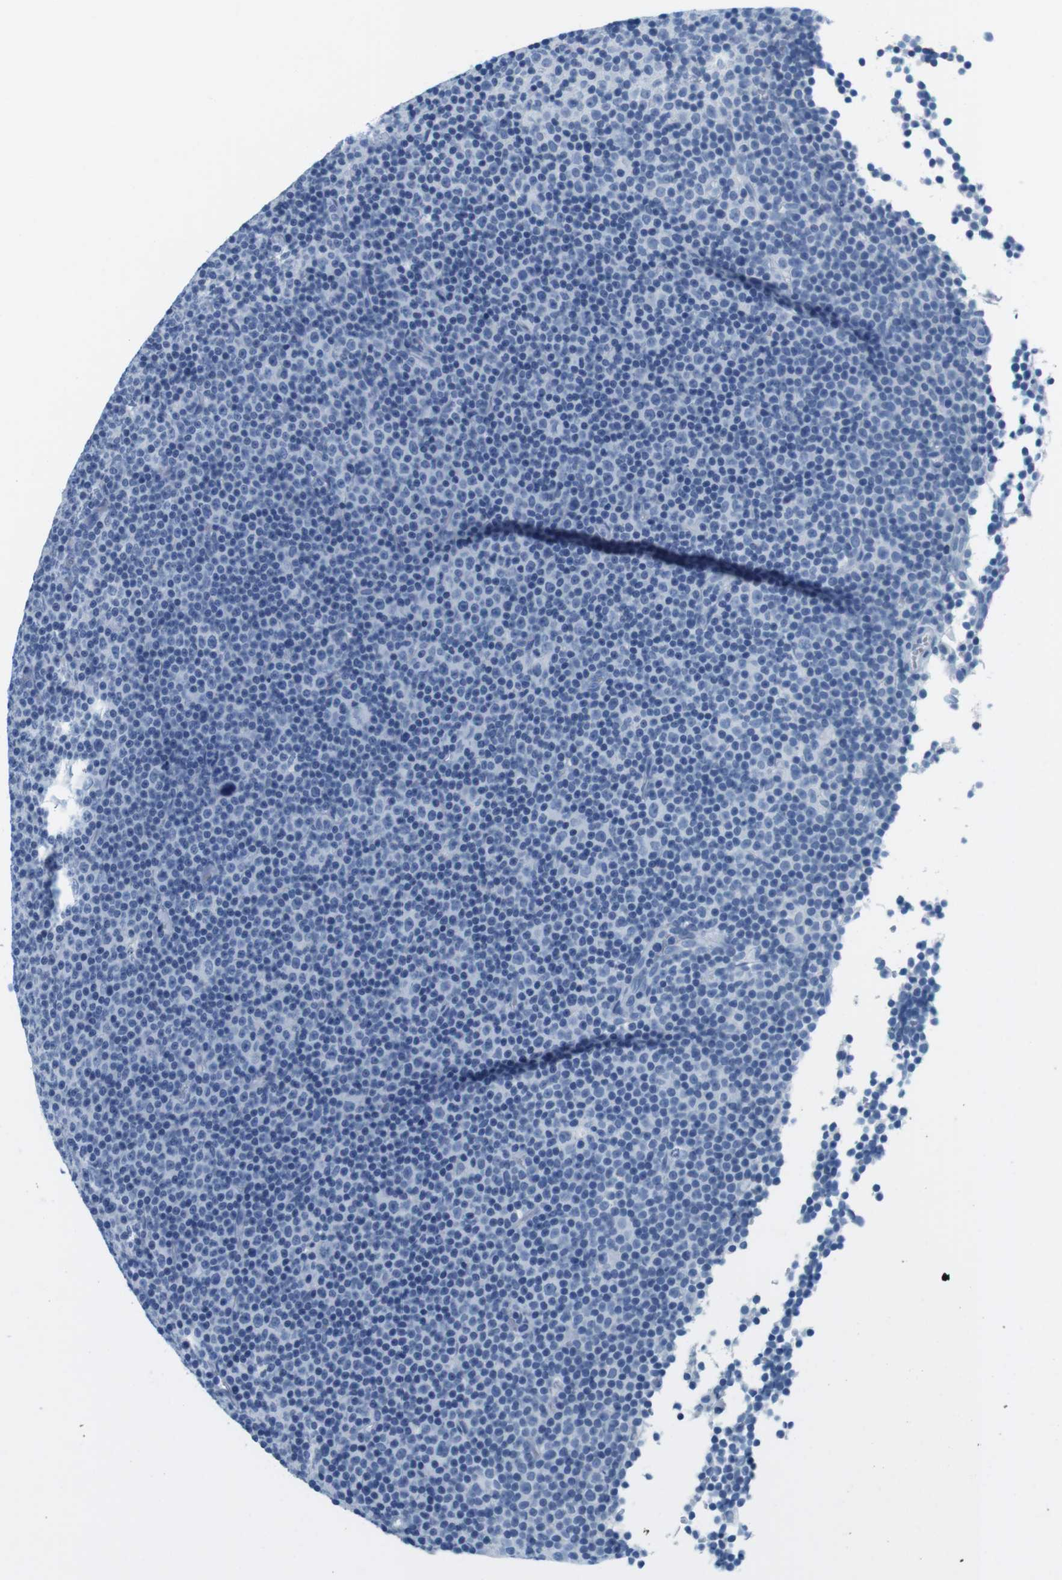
{"staining": {"intensity": "negative", "quantity": "none", "location": "none"}, "tissue": "lymphoma", "cell_type": "Tumor cells", "image_type": "cancer", "snomed": [{"axis": "morphology", "description": "Malignant lymphoma, non-Hodgkin's type, Low grade"}, {"axis": "topography", "description": "Lymph node"}], "caption": "Immunohistochemical staining of human lymphoma reveals no significant expression in tumor cells.", "gene": "CYP2C9", "patient": {"sex": "female", "age": 67}}